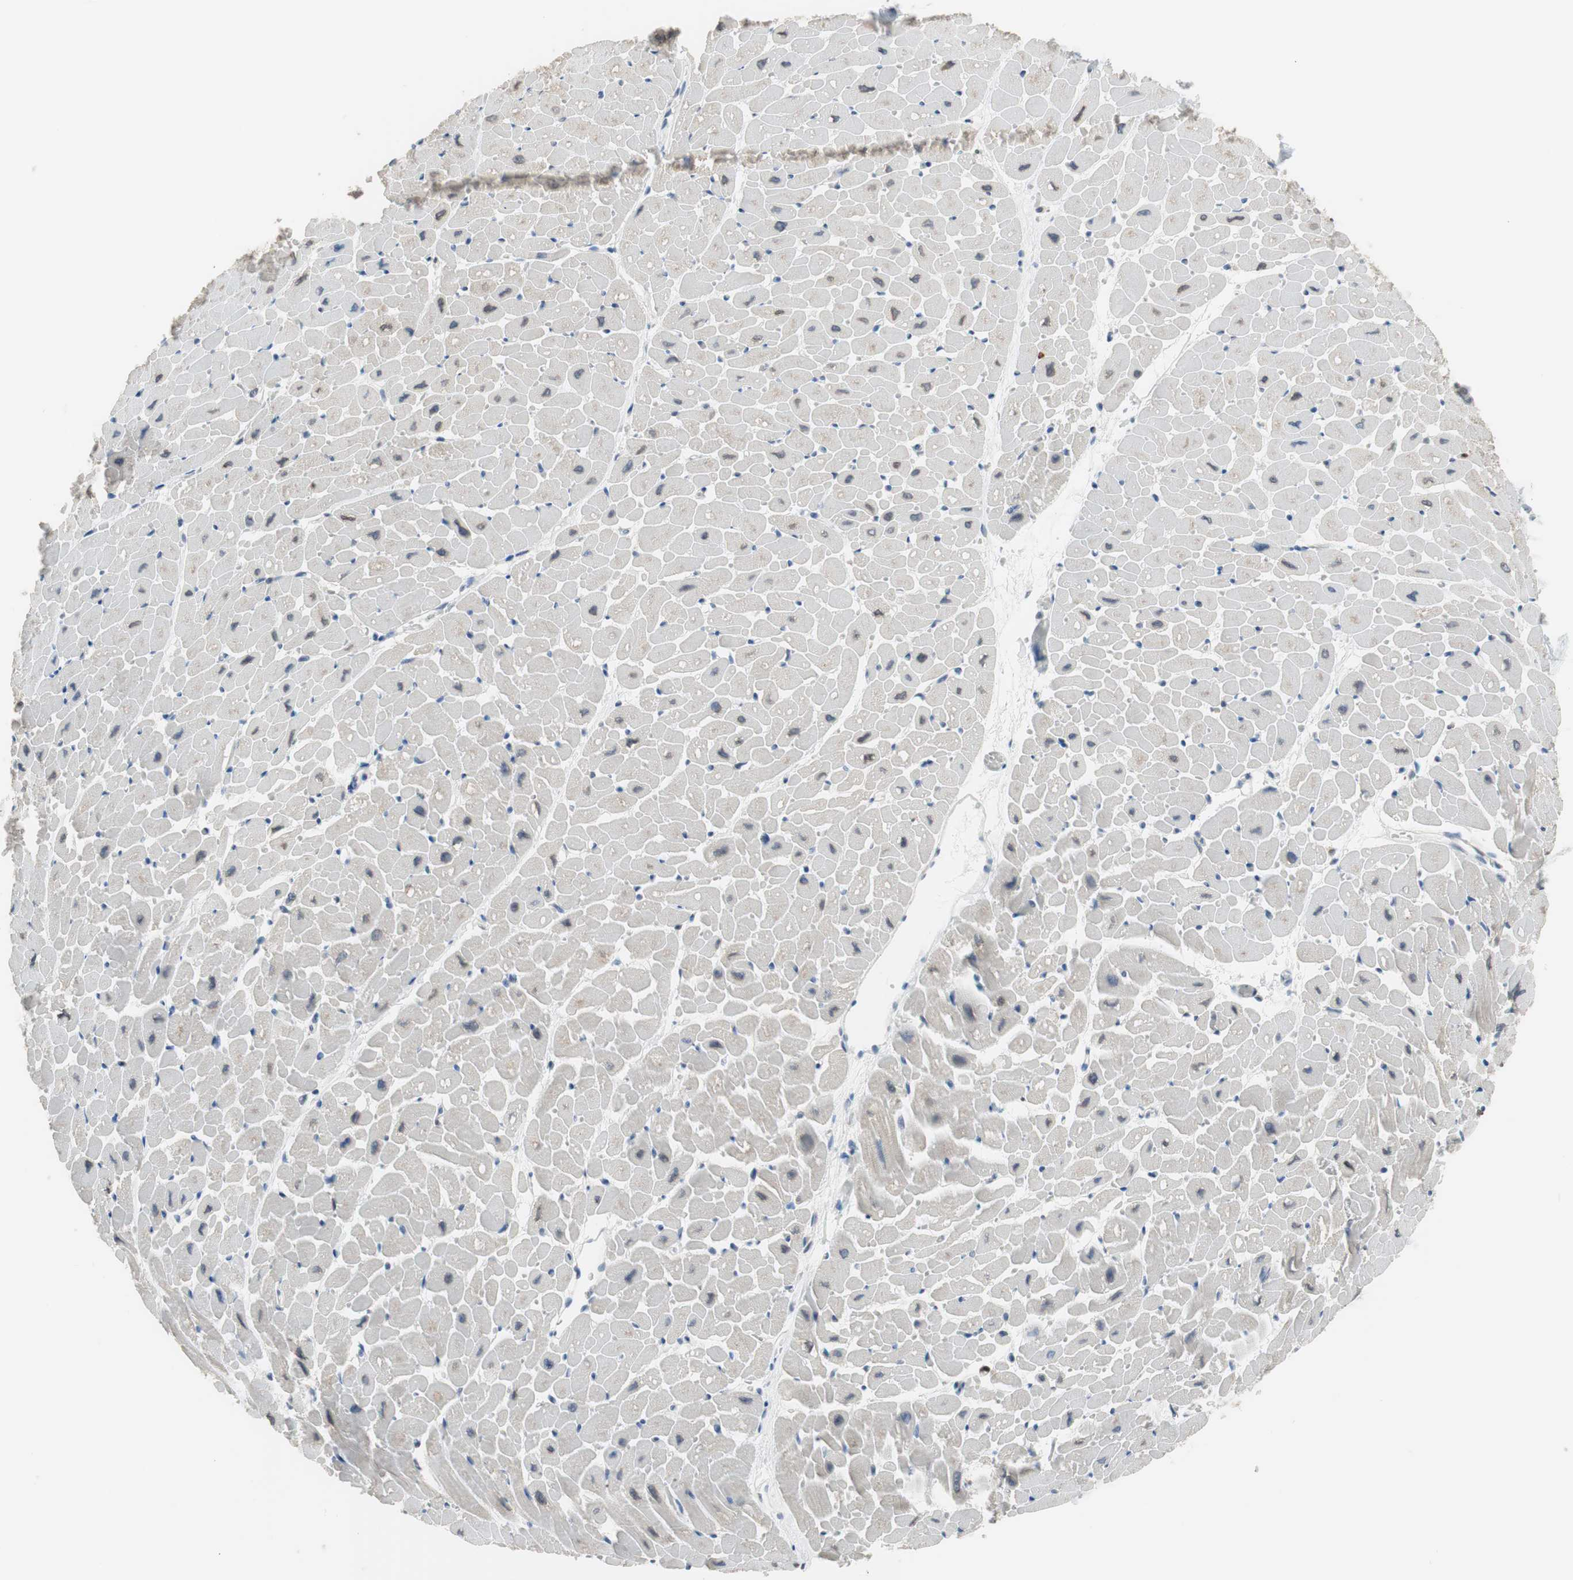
{"staining": {"intensity": "negative", "quantity": "none", "location": "none"}, "tissue": "heart muscle", "cell_type": "Cardiomyocytes", "image_type": "normal", "snomed": [{"axis": "morphology", "description": "Normal tissue, NOS"}, {"axis": "topography", "description": "Heart"}], "caption": "Immunohistochemical staining of benign human heart muscle demonstrates no significant expression in cardiomyocytes.", "gene": "TMED7", "patient": {"sex": "male", "age": 45}}